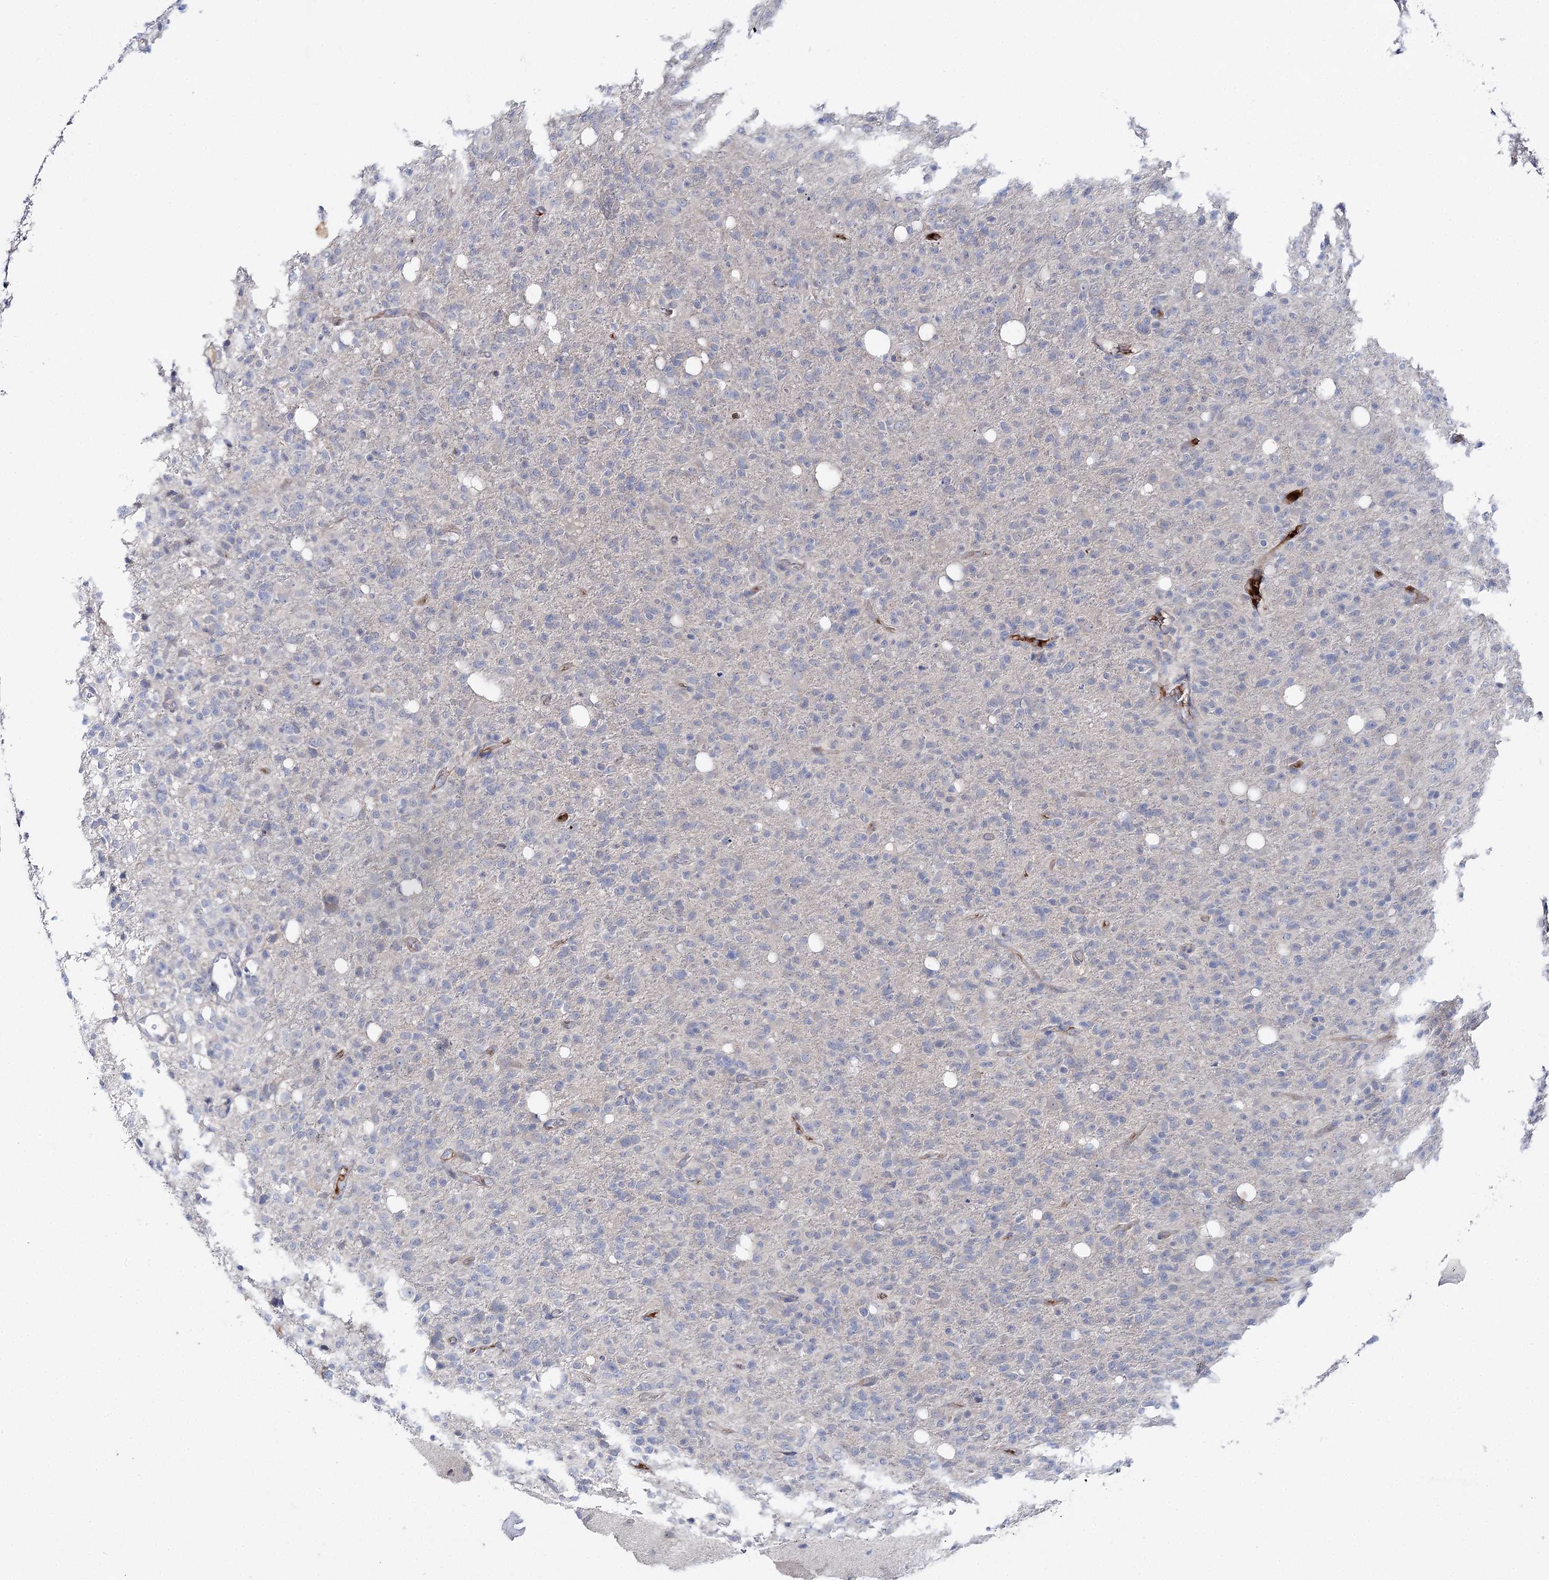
{"staining": {"intensity": "negative", "quantity": "none", "location": "none"}, "tissue": "glioma", "cell_type": "Tumor cells", "image_type": "cancer", "snomed": [{"axis": "morphology", "description": "Glioma, malignant, High grade"}, {"axis": "topography", "description": "Brain"}], "caption": "High magnification brightfield microscopy of glioma stained with DAB (brown) and counterstained with hematoxylin (blue): tumor cells show no significant positivity.", "gene": "LRRC14B", "patient": {"sex": "female", "age": 57}}